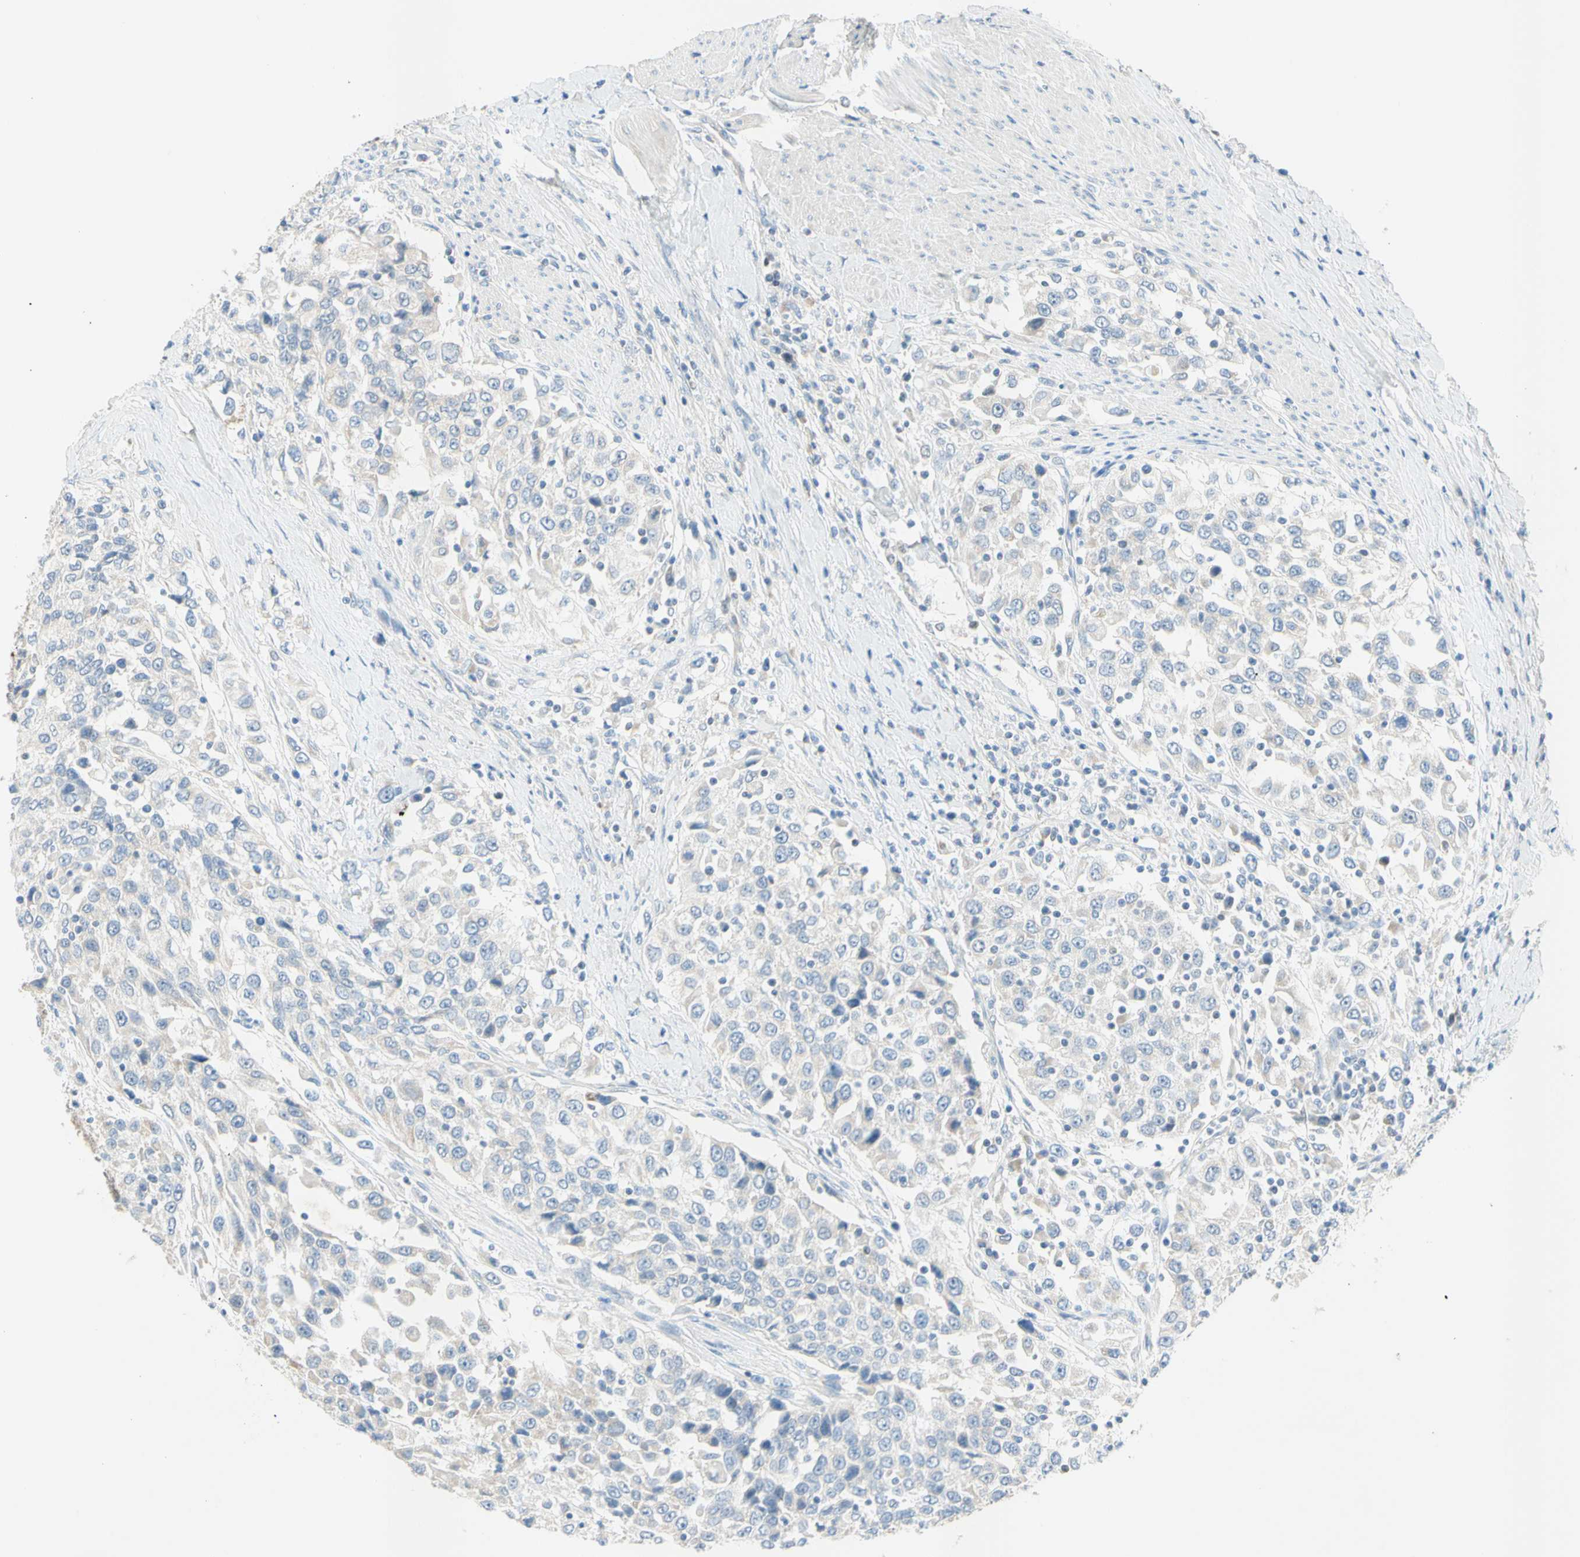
{"staining": {"intensity": "negative", "quantity": "none", "location": "none"}, "tissue": "urothelial cancer", "cell_type": "Tumor cells", "image_type": "cancer", "snomed": [{"axis": "morphology", "description": "Urothelial carcinoma, High grade"}, {"axis": "topography", "description": "Urinary bladder"}], "caption": "The photomicrograph exhibits no staining of tumor cells in urothelial cancer.", "gene": "MFF", "patient": {"sex": "female", "age": 80}}